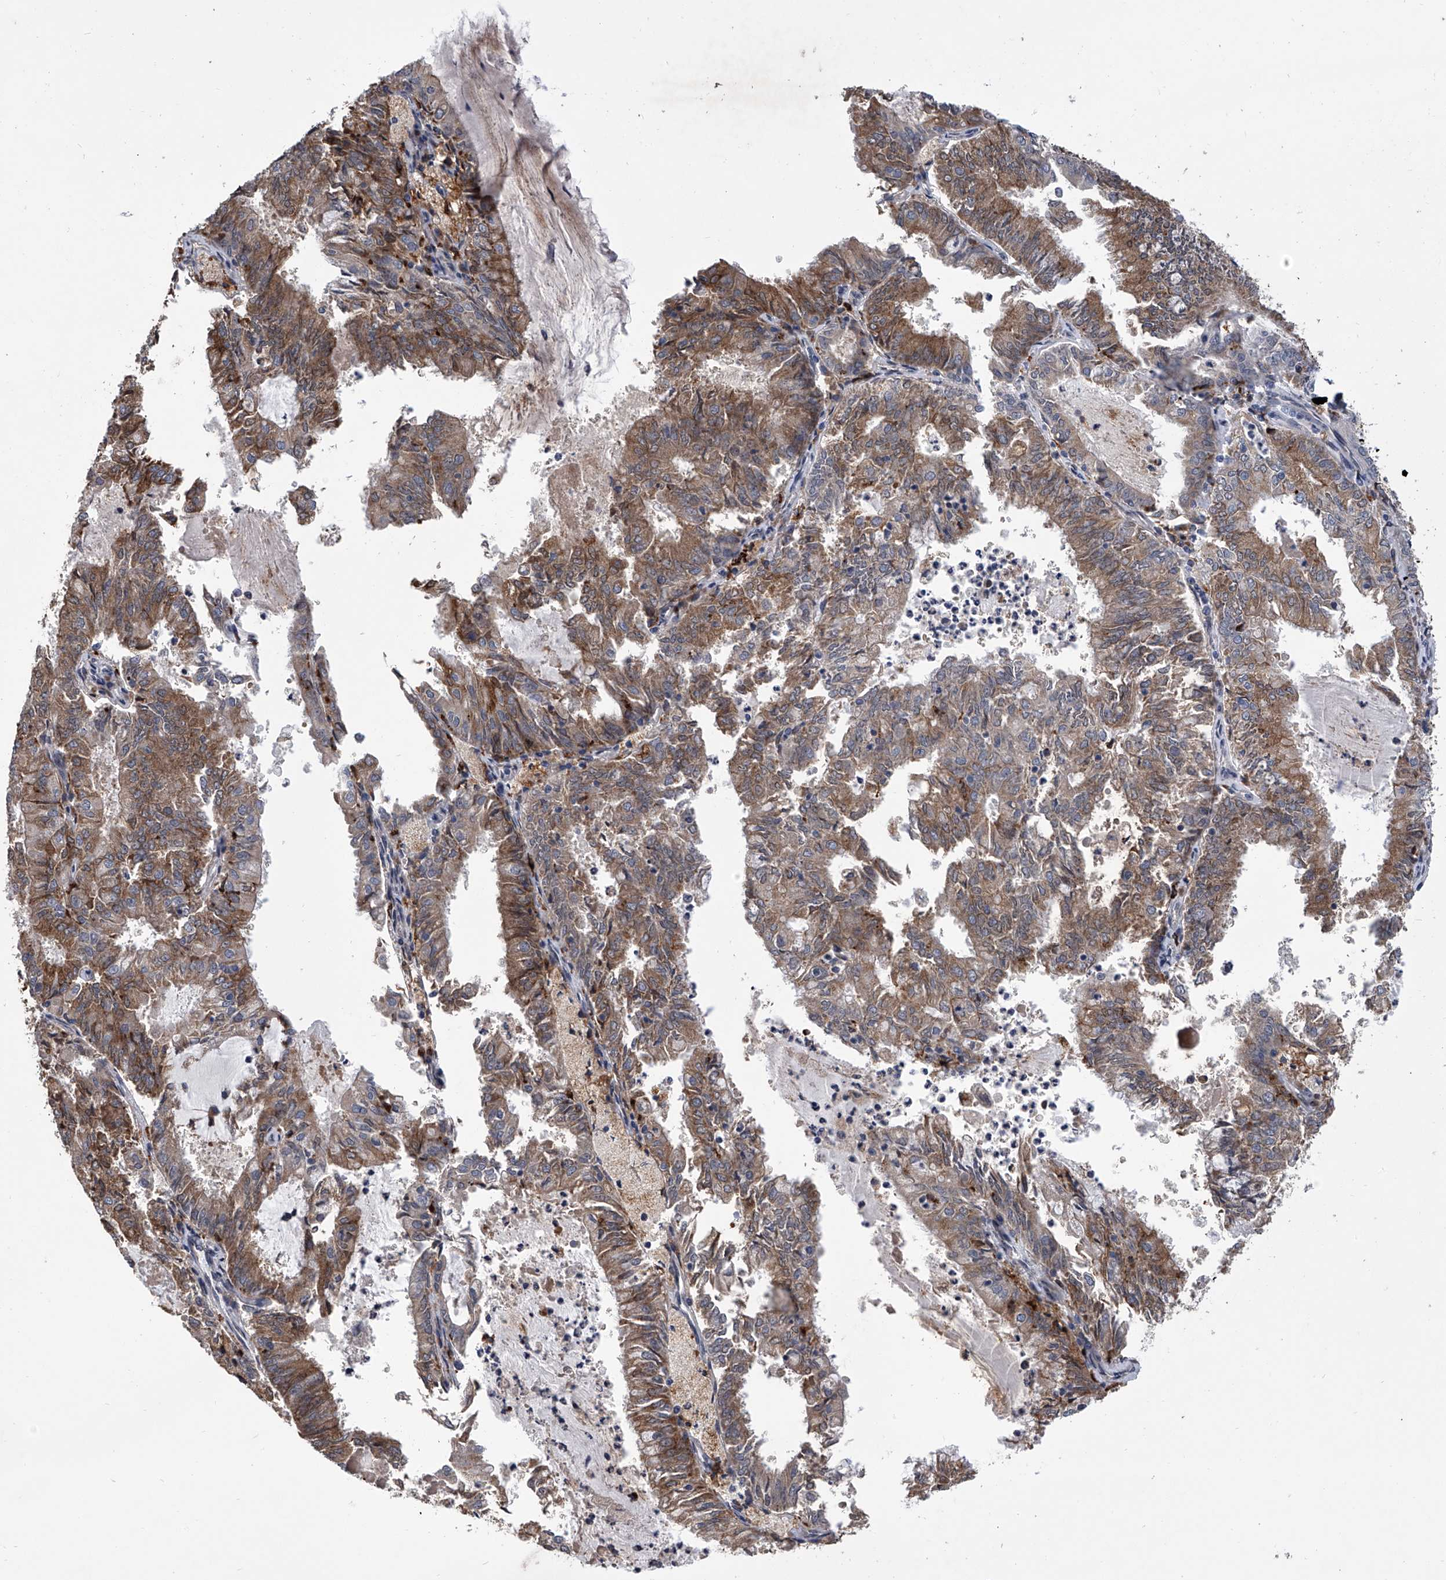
{"staining": {"intensity": "moderate", "quantity": ">75%", "location": "cytoplasmic/membranous"}, "tissue": "endometrial cancer", "cell_type": "Tumor cells", "image_type": "cancer", "snomed": [{"axis": "morphology", "description": "Adenocarcinoma, NOS"}, {"axis": "topography", "description": "Endometrium"}], "caption": "Immunohistochemistry (DAB (3,3'-diaminobenzidine)) staining of adenocarcinoma (endometrial) shows moderate cytoplasmic/membranous protein positivity in approximately >75% of tumor cells.", "gene": "TRIM8", "patient": {"sex": "female", "age": 57}}